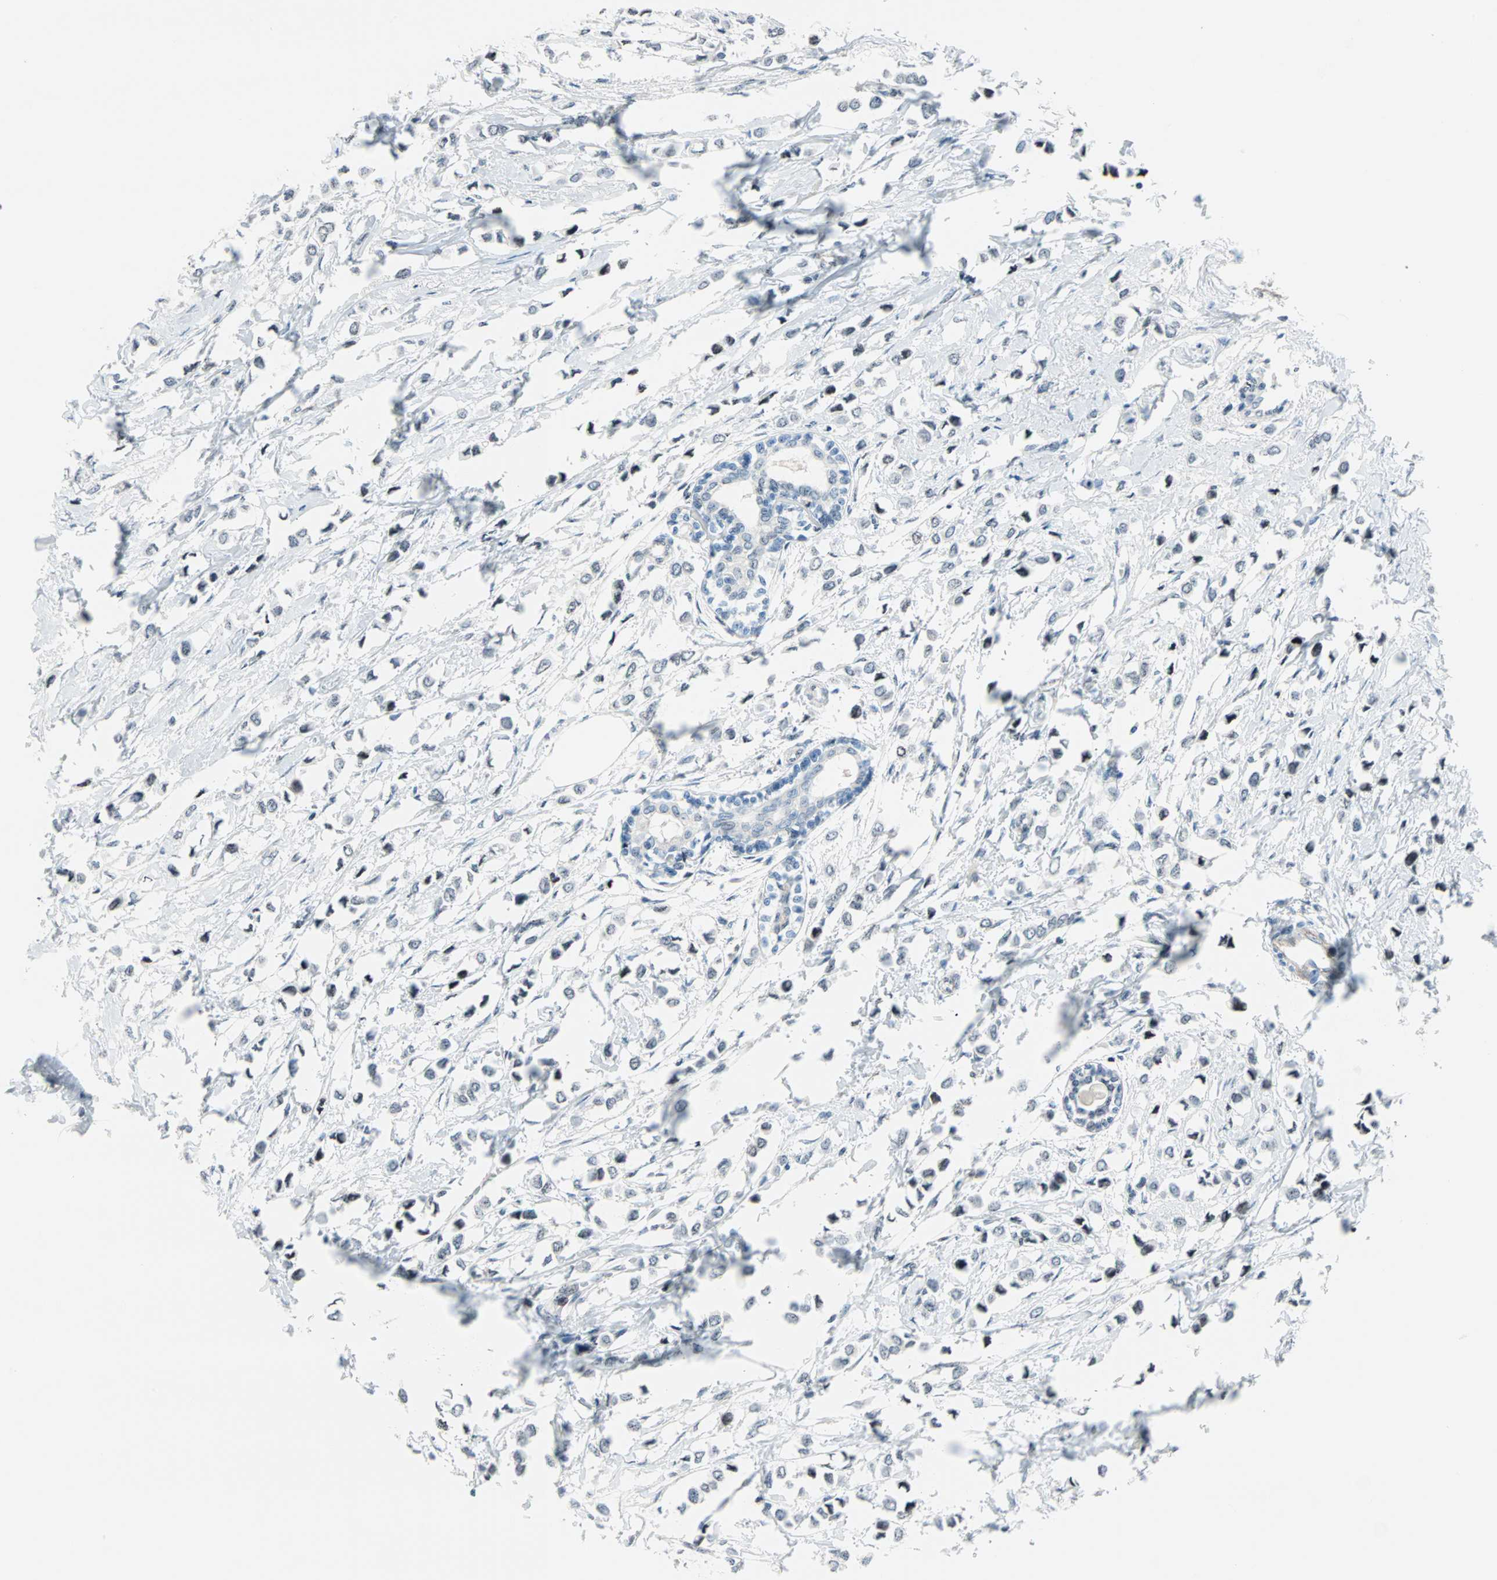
{"staining": {"intensity": "weak", "quantity": "25%-75%", "location": "nuclear"}, "tissue": "breast cancer", "cell_type": "Tumor cells", "image_type": "cancer", "snomed": [{"axis": "morphology", "description": "Lobular carcinoma"}, {"axis": "topography", "description": "Breast"}], "caption": "Breast cancer (lobular carcinoma) stained with a brown dye exhibits weak nuclear positive expression in about 25%-75% of tumor cells.", "gene": "CENPA", "patient": {"sex": "female", "age": 51}}